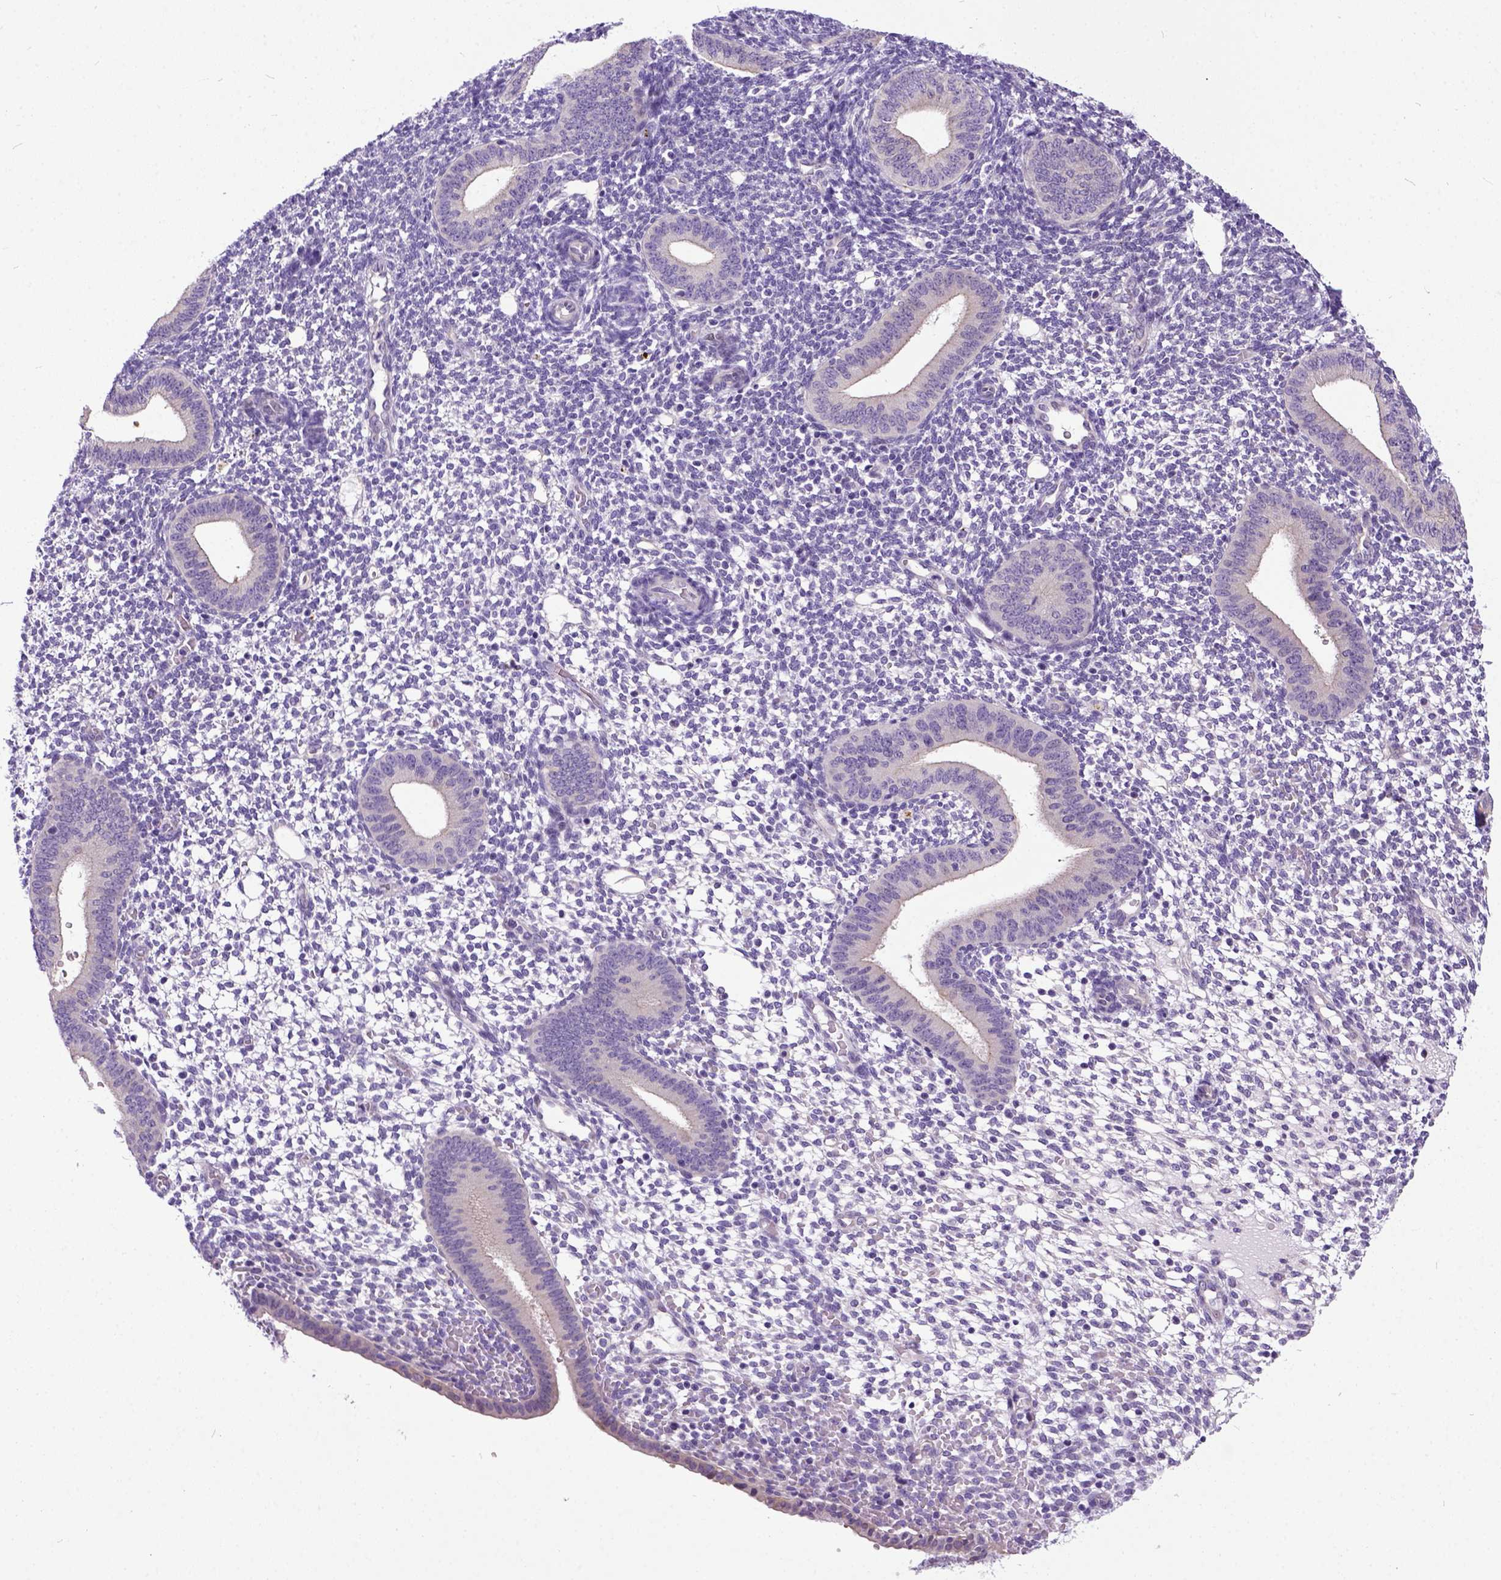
{"staining": {"intensity": "negative", "quantity": "none", "location": "none"}, "tissue": "endometrium", "cell_type": "Cells in endometrial stroma", "image_type": "normal", "snomed": [{"axis": "morphology", "description": "Normal tissue, NOS"}, {"axis": "topography", "description": "Endometrium"}], "caption": "This image is of benign endometrium stained with immunohistochemistry (IHC) to label a protein in brown with the nuclei are counter-stained blue. There is no positivity in cells in endometrial stroma. Nuclei are stained in blue.", "gene": "NEK5", "patient": {"sex": "female", "age": 40}}